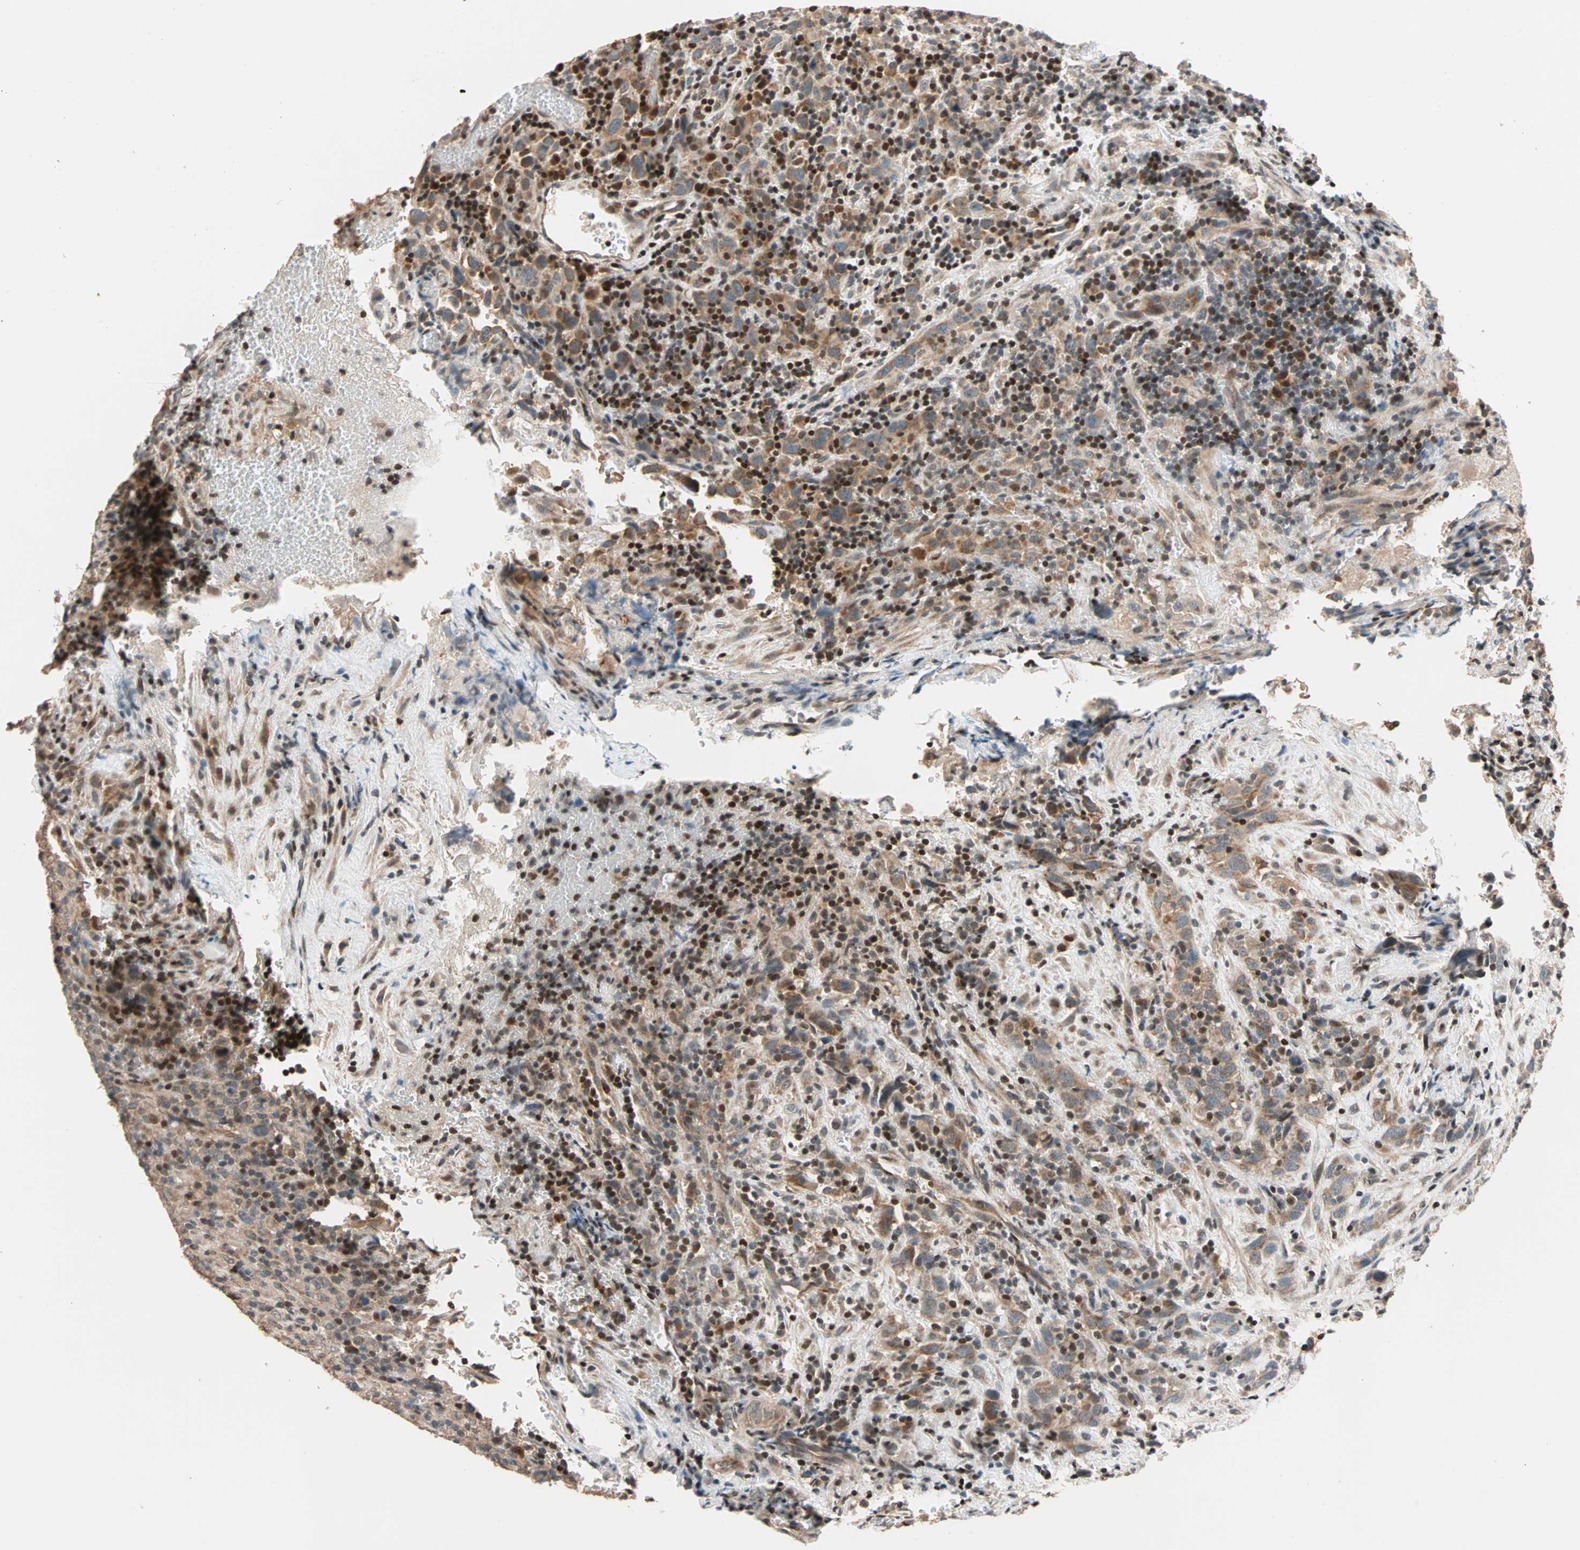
{"staining": {"intensity": "moderate", "quantity": ">75%", "location": "cytoplasmic/membranous"}, "tissue": "urothelial cancer", "cell_type": "Tumor cells", "image_type": "cancer", "snomed": [{"axis": "morphology", "description": "Urothelial carcinoma, High grade"}, {"axis": "topography", "description": "Urinary bladder"}], "caption": "The immunohistochemical stain highlights moderate cytoplasmic/membranous staining in tumor cells of urothelial cancer tissue. The staining was performed using DAB (3,3'-diaminobenzidine) to visualize the protein expression in brown, while the nuclei were stained in blue with hematoxylin (Magnification: 20x).", "gene": "HECW1", "patient": {"sex": "male", "age": 61}}